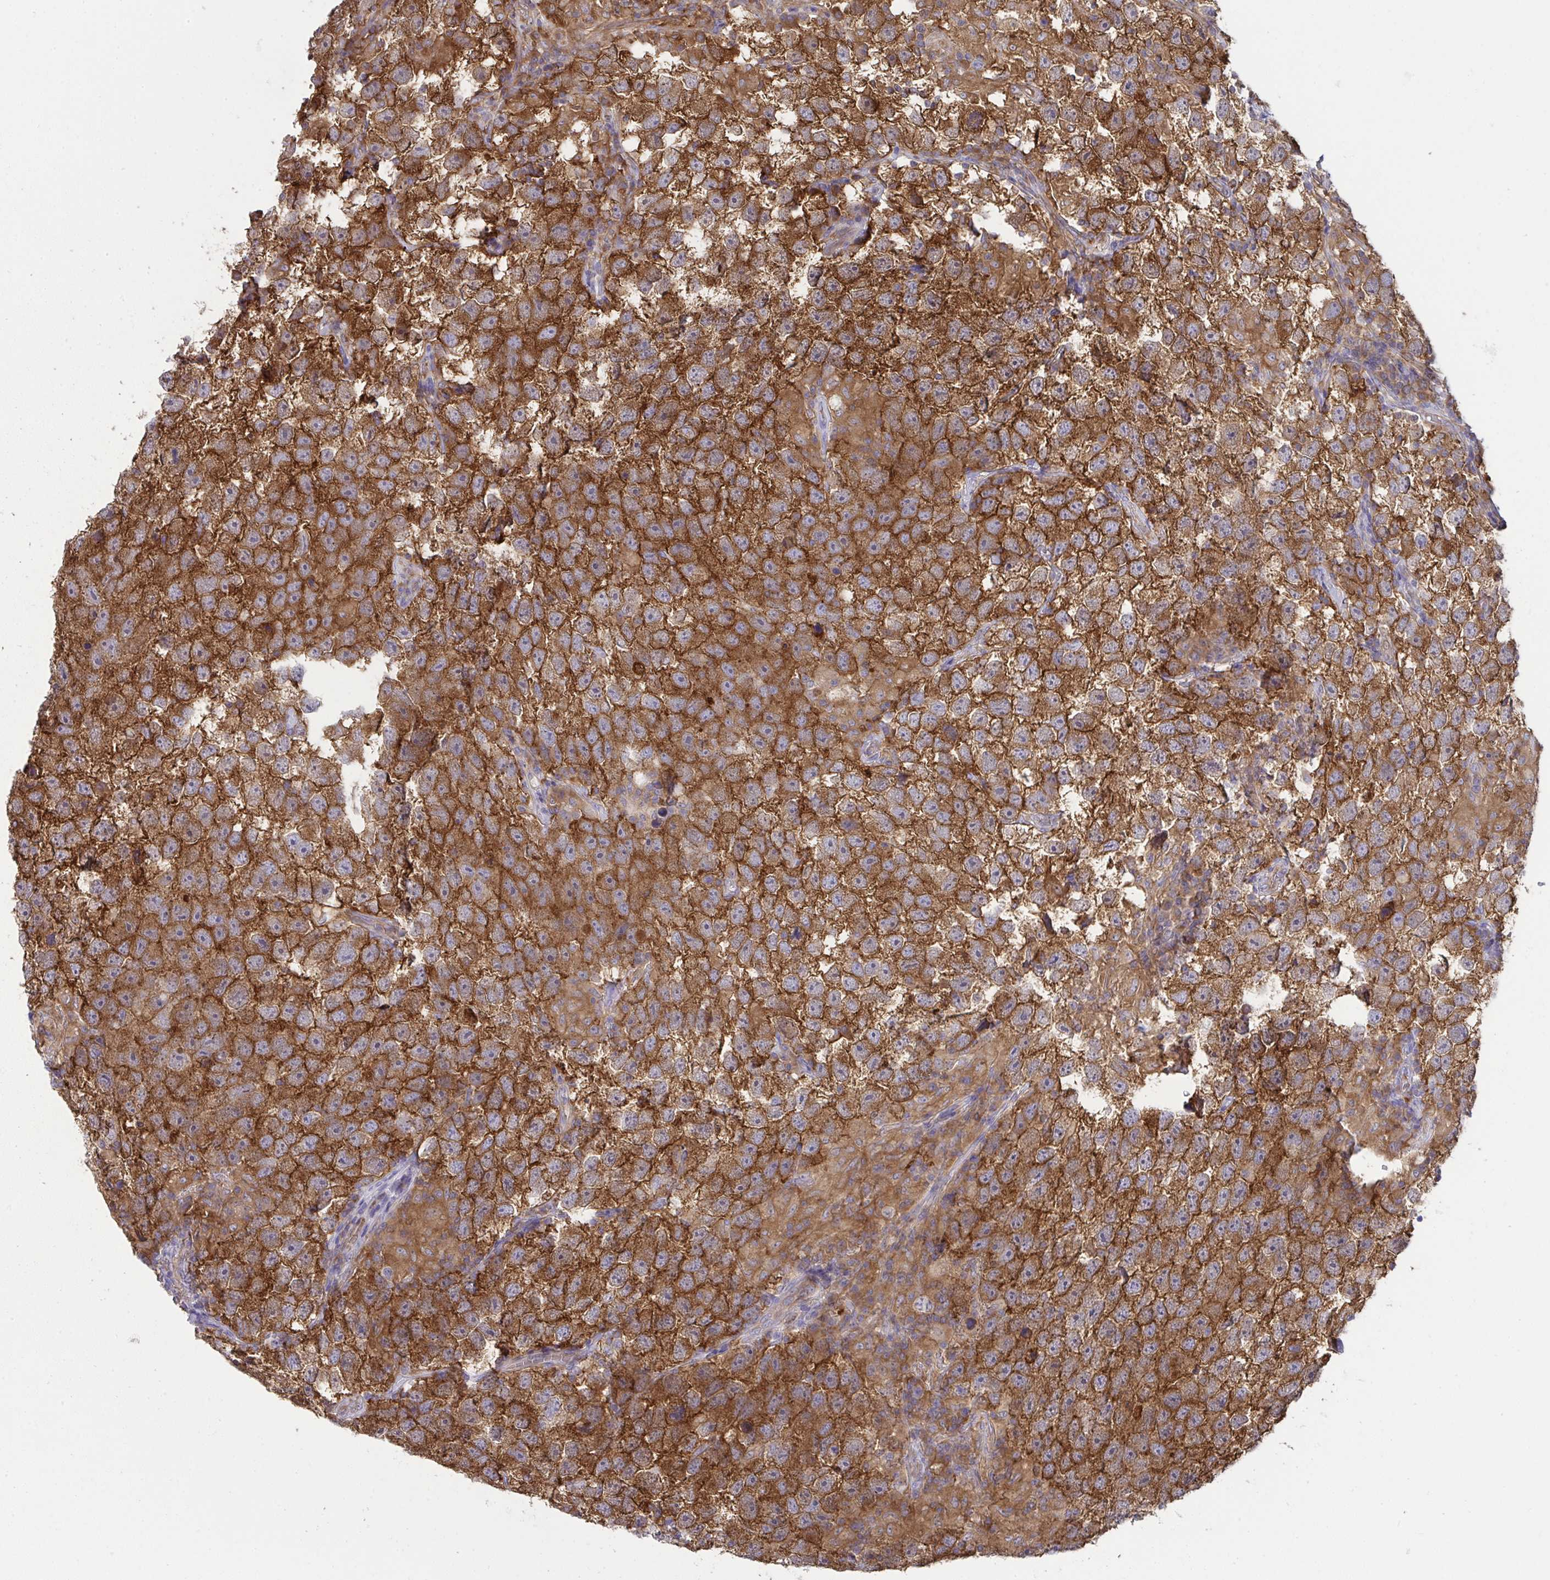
{"staining": {"intensity": "strong", "quantity": ">75%", "location": "cytoplasmic/membranous"}, "tissue": "testis cancer", "cell_type": "Tumor cells", "image_type": "cancer", "snomed": [{"axis": "morphology", "description": "Seminoma, NOS"}, {"axis": "topography", "description": "Testis"}], "caption": "Human testis cancer (seminoma) stained with a brown dye demonstrates strong cytoplasmic/membranous positive staining in approximately >75% of tumor cells.", "gene": "ALDH16A1", "patient": {"sex": "male", "age": 26}}